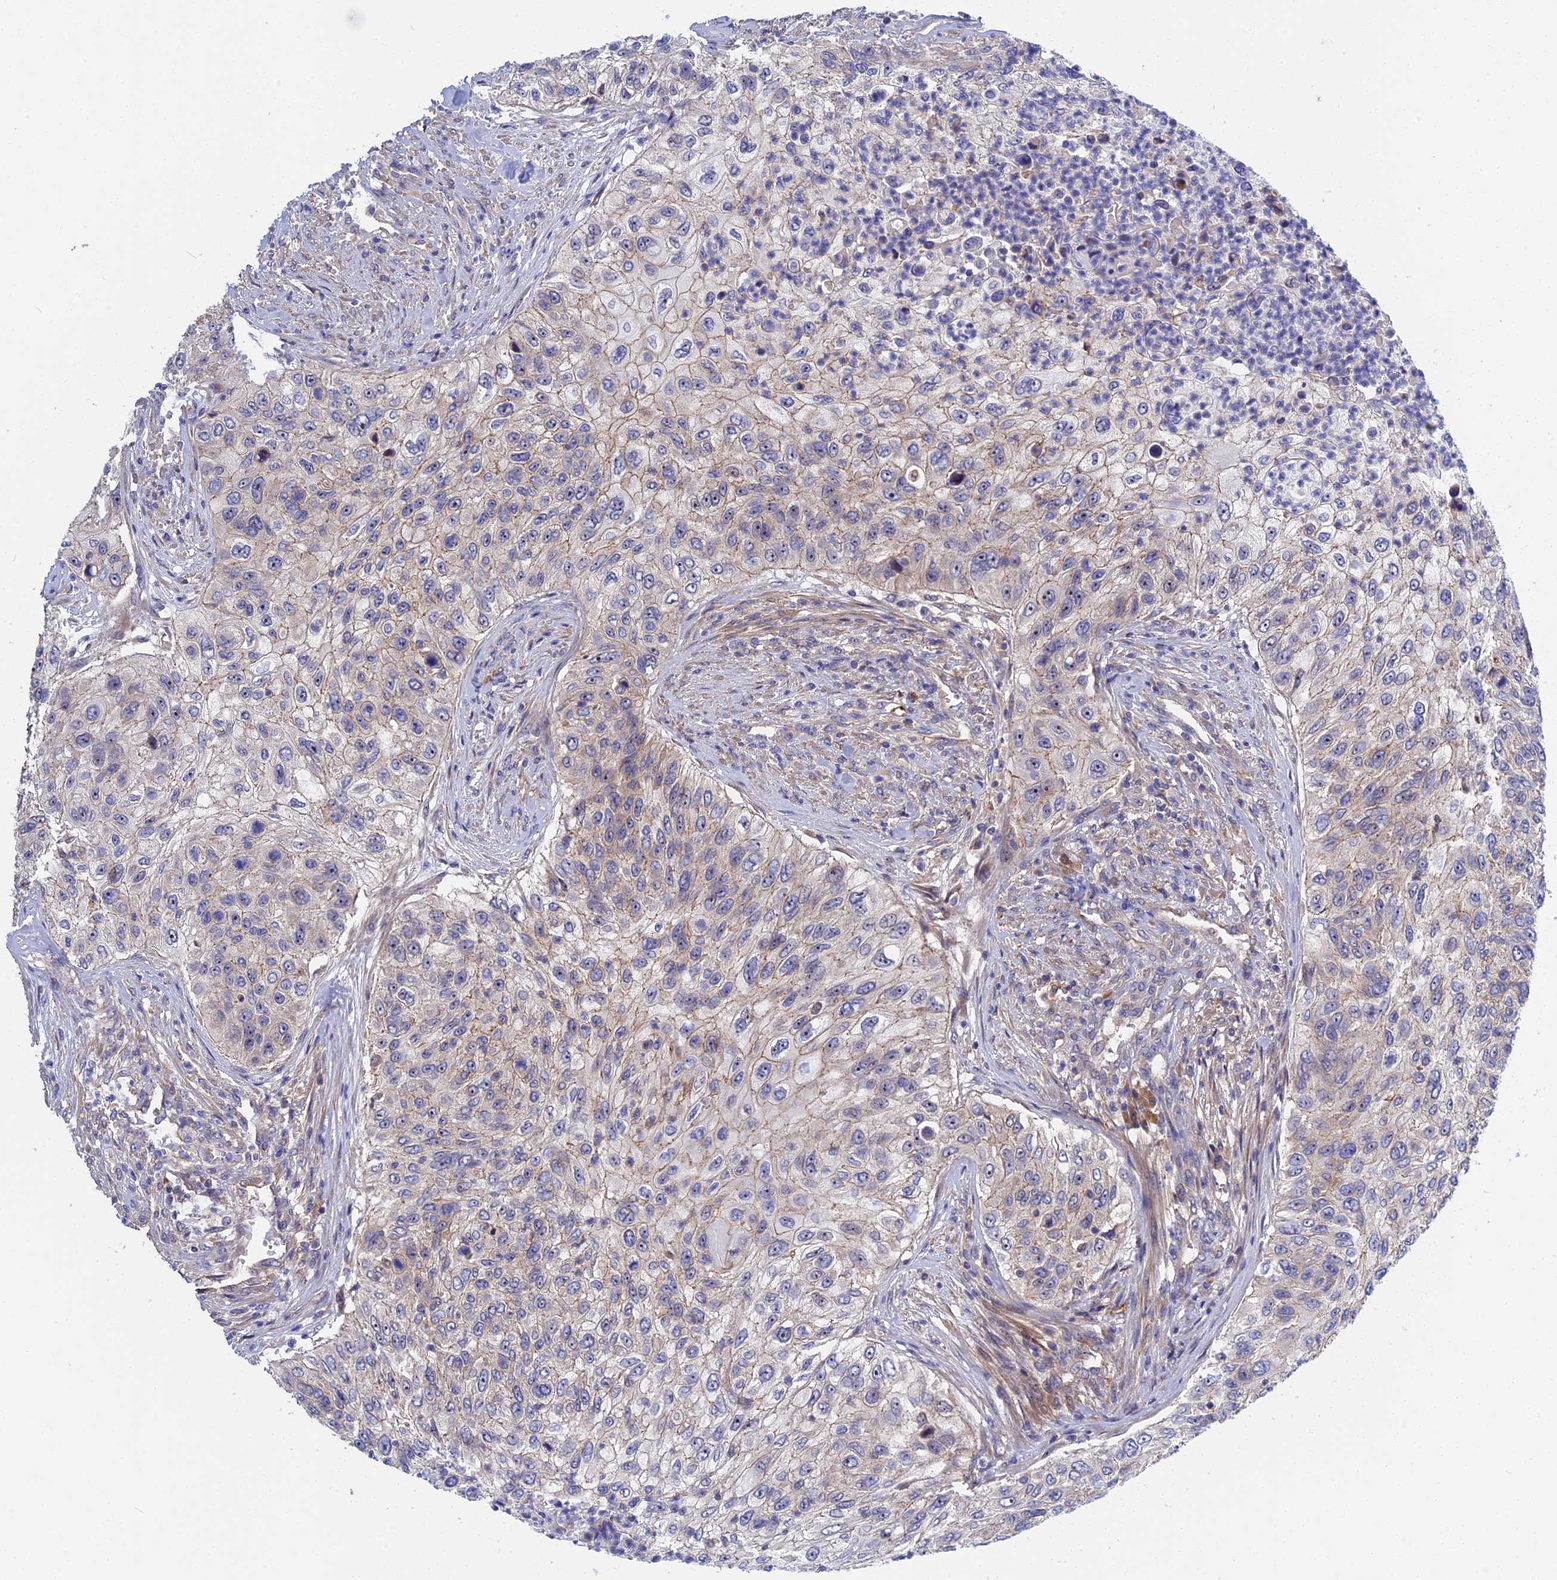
{"staining": {"intensity": "negative", "quantity": "none", "location": "none"}, "tissue": "urothelial cancer", "cell_type": "Tumor cells", "image_type": "cancer", "snomed": [{"axis": "morphology", "description": "Urothelial carcinoma, High grade"}, {"axis": "topography", "description": "Urinary bladder"}], "caption": "An immunohistochemistry (IHC) micrograph of urothelial carcinoma (high-grade) is shown. There is no staining in tumor cells of urothelial carcinoma (high-grade).", "gene": "CRACD", "patient": {"sex": "female", "age": 60}}